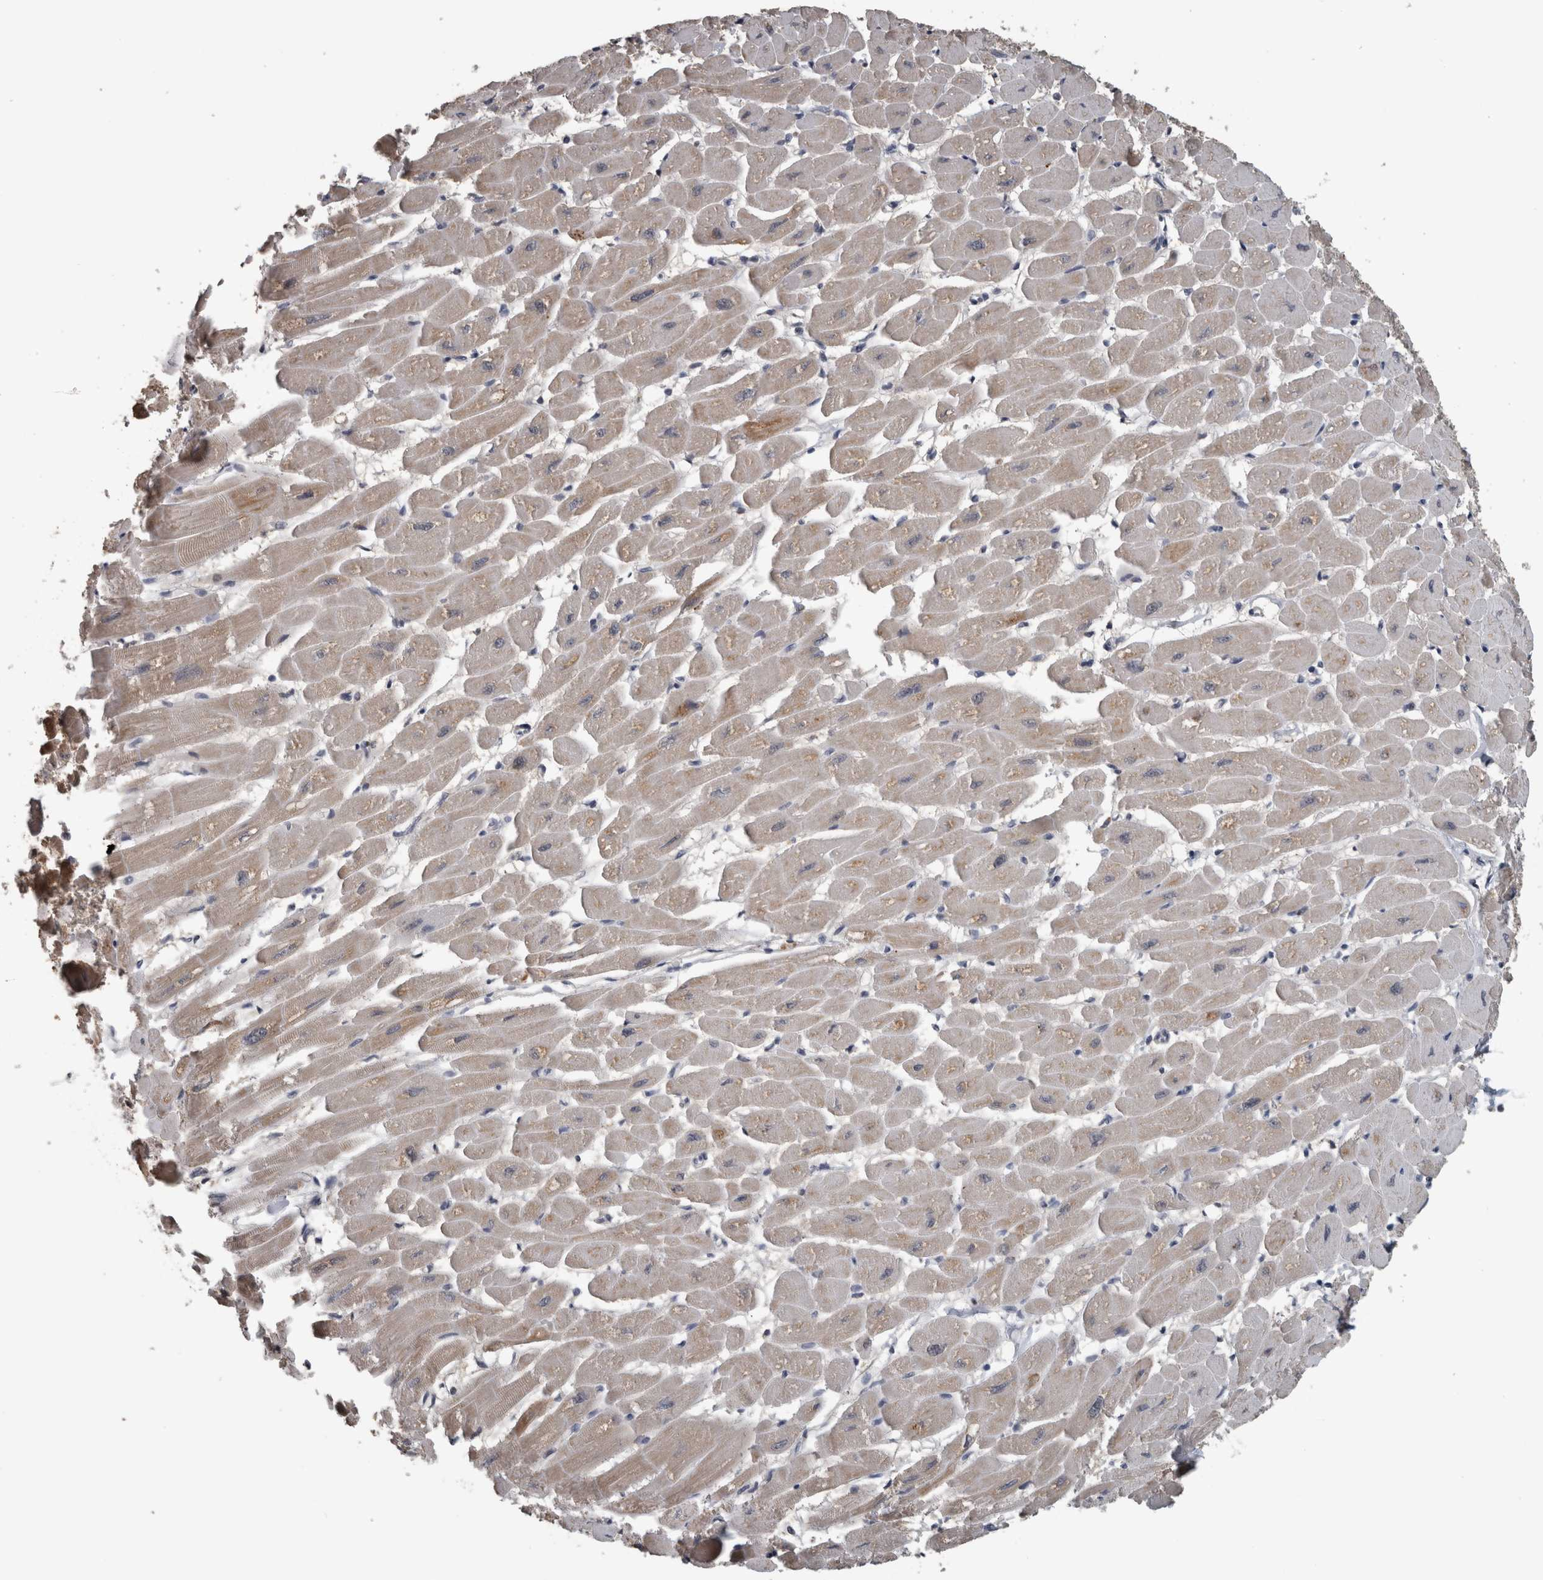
{"staining": {"intensity": "moderate", "quantity": ">75%", "location": "cytoplasmic/membranous"}, "tissue": "heart muscle", "cell_type": "Cardiomyocytes", "image_type": "normal", "snomed": [{"axis": "morphology", "description": "Normal tissue, NOS"}, {"axis": "topography", "description": "Heart"}], "caption": "Protein staining of normal heart muscle shows moderate cytoplasmic/membranous staining in approximately >75% of cardiomyocytes.", "gene": "OR2K2", "patient": {"sex": "female", "age": 54}}